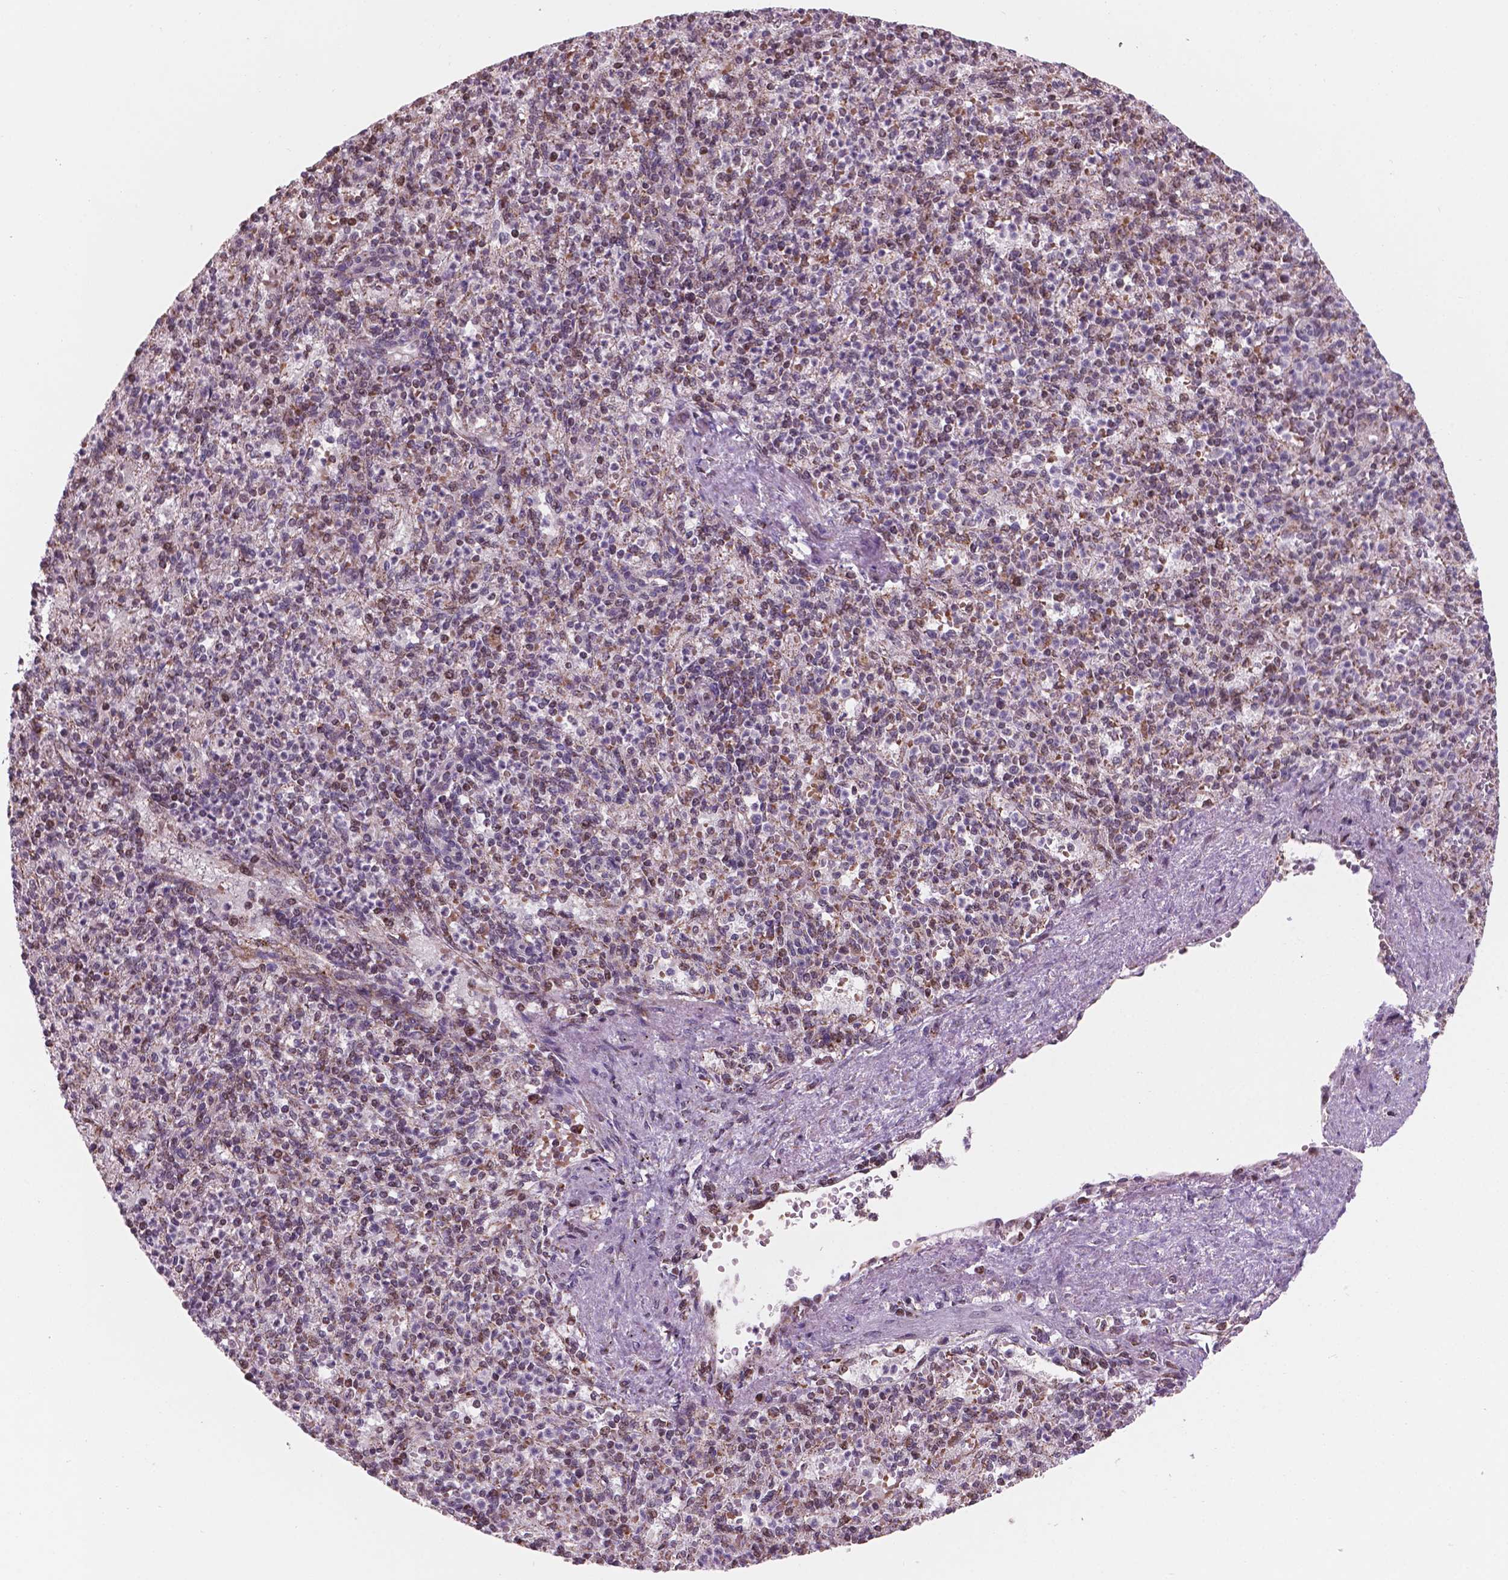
{"staining": {"intensity": "moderate", "quantity": "25%-75%", "location": "nuclear"}, "tissue": "spleen", "cell_type": "Cells in red pulp", "image_type": "normal", "snomed": [{"axis": "morphology", "description": "Normal tissue, NOS"}, {"axis": "topography", "description": "Spleen"}], "caption": "Moderate nuclear expression is present in approximately 25%-75% of cells in red pulp in normal spleen.", "gene": "NDUFA10", "patient": {"sex": "female", "age": 74}}